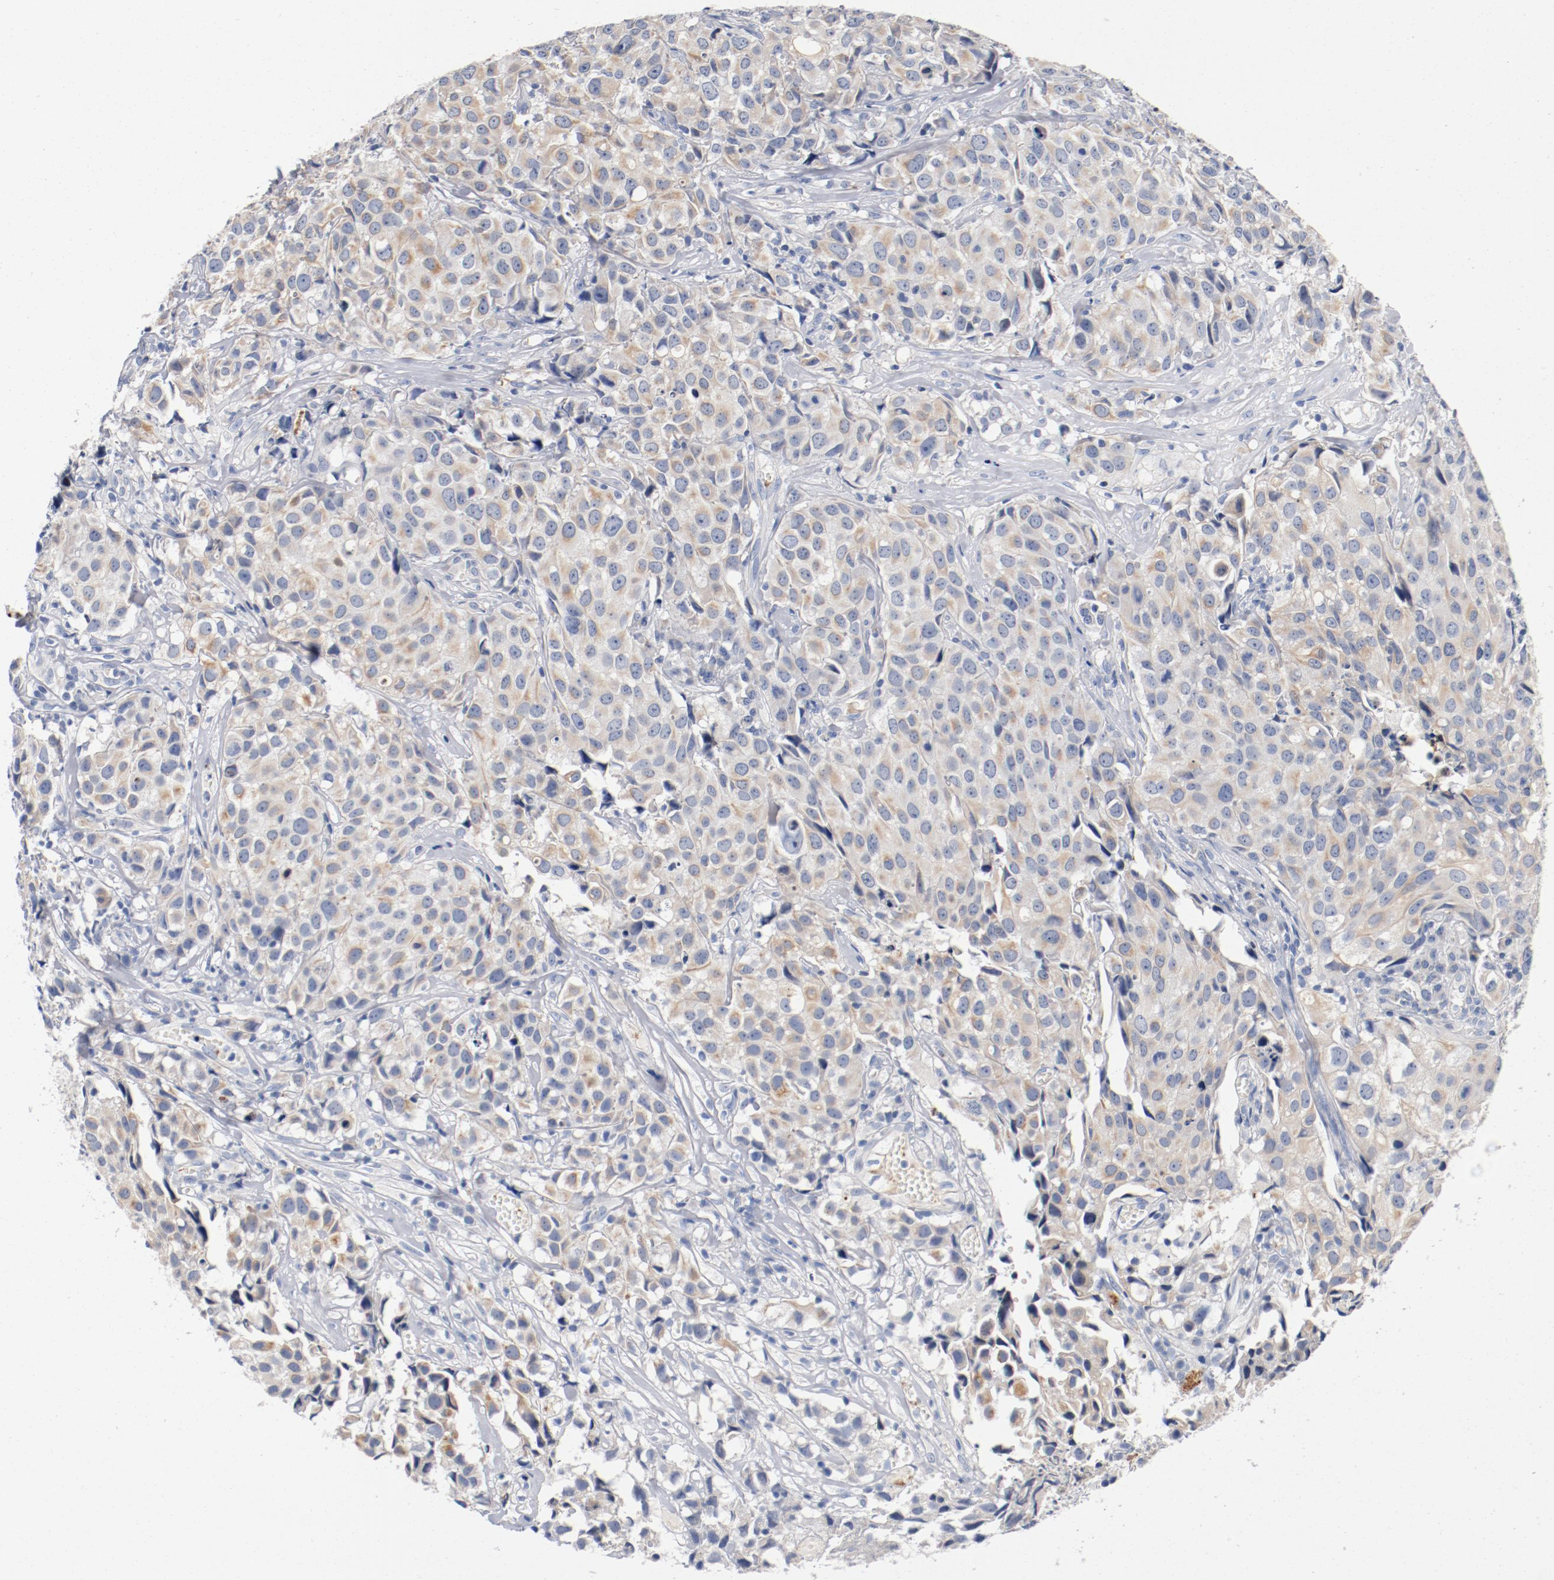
{"staining": {"intensity": "weak", "quantity": ">75%", "location": "cytoplasmic/membranous"}, "tissue": "urothelial cancer", "cell_type": "Tumor cells", "image_type": "cancer", "snomed": [{"axis": "morphology", "description": "Urothelial carcinoma, High grade"}, {"axis": "topography", "description": "Urinary bladder"}], "caption": "A low amount of weak cytoplasmic/membranous expression is identified in about >75% of tumor cells in urothelial cancer tissue.", "gene": "PIM1", "patient": {"sex": "female", "age": 75}}